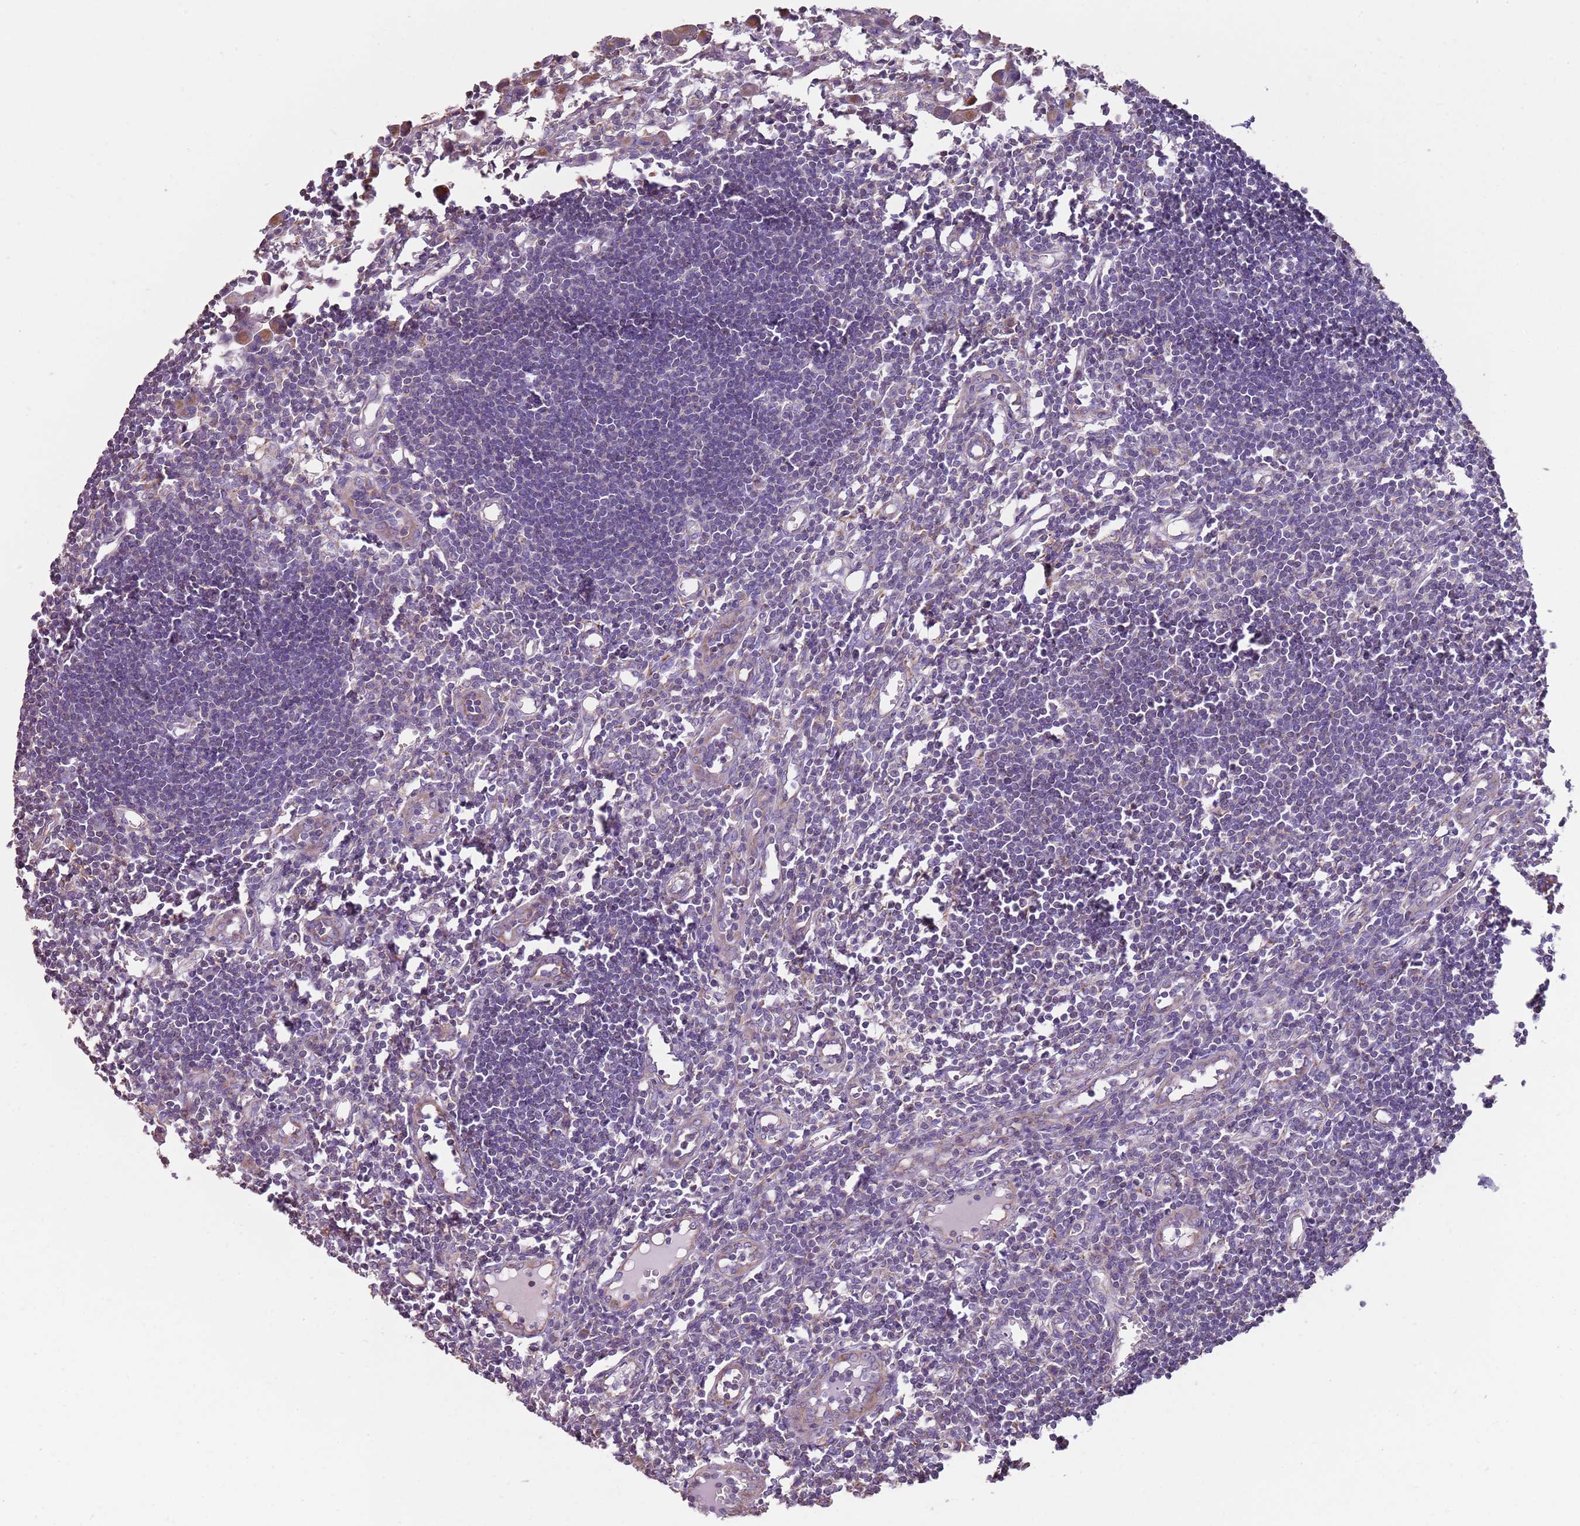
{"staining": {"intensity": "negative", "quantity": "none", "location": "none"}, "tissue": "lymph node", "cell_type": "Germinal center cells", "image_type": "normal", "snomed": [{"axis": "morphology", "description": "Normal tissue, NOS"}, {"axis": "morphology", "description": "Malignant melanoma, Metastatic site"}, {"axis": "topography", "description": "Lymph node"}], "caption": "Germinal center cells are negative for protein expression in normal human lymph node. (Brightfield microscopy of DAB IHC at high magnification).", "gene": "GAS8", "patient": {"sex": "male", "age": 41}}